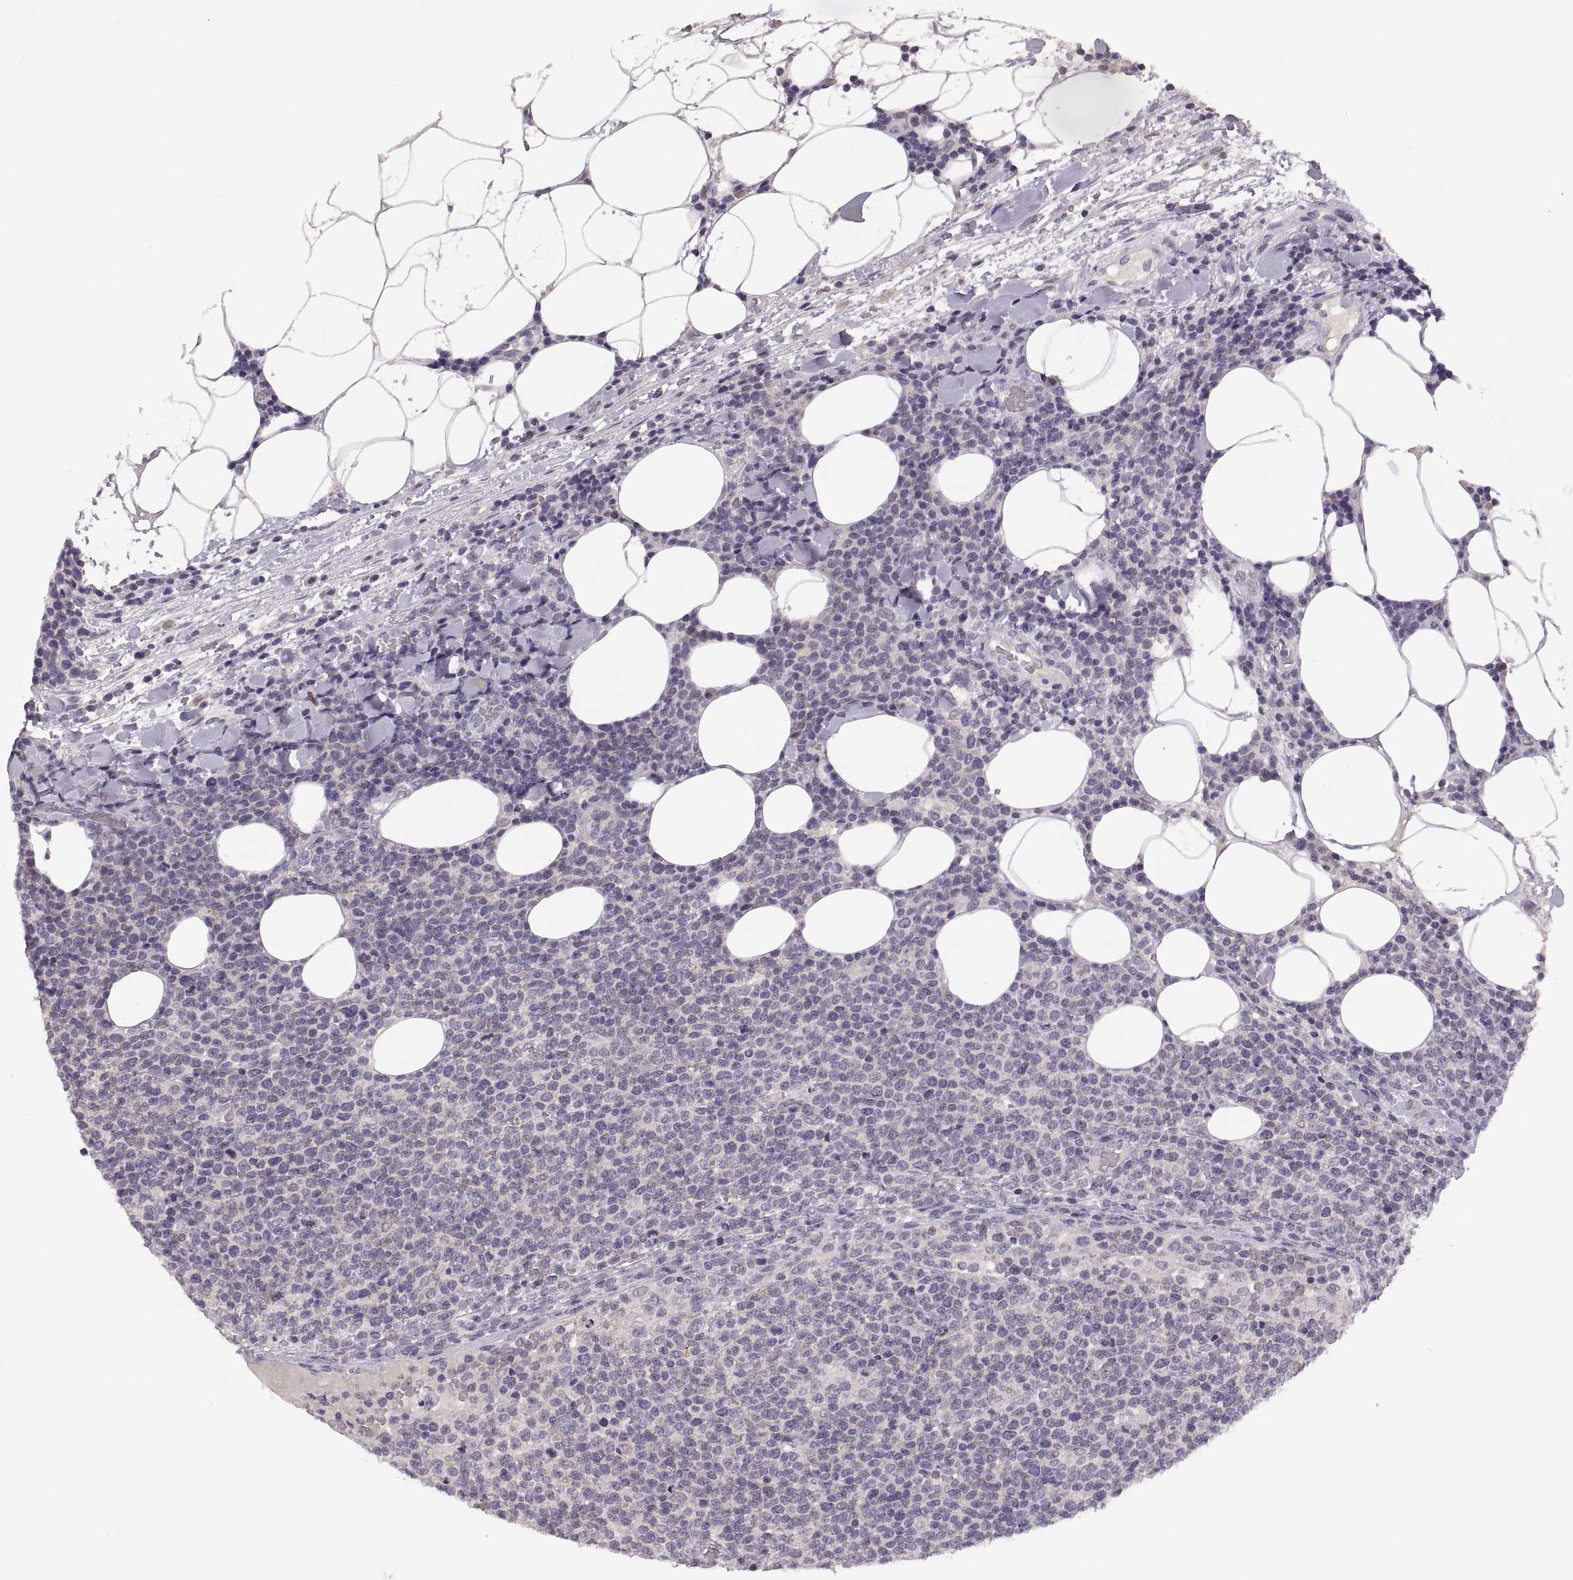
{"staining": {"intensity": "negative", "quantity": "none", "location": "none"}, "tissue": "lymphoma", "cell_type": "Tumor cells", "image_type": "cancer", "snomed": [{"axis": "morphology", "description": "Malignant lymphoma, non-Hodgkin's type, High grade"}, {"axis": "topography", "description": "Lymph node"}], "caption": "Immunohistochemistry micrograph of human high-grade malignant lymphoma, non-Hodgkin's type stained for a protein (brown), which exhibits no staining in tumor cells. (DAB IHC with hematoxylin counter stain).", "gene": "CDH2", "patient": {"sex": "male", "age": 61}}